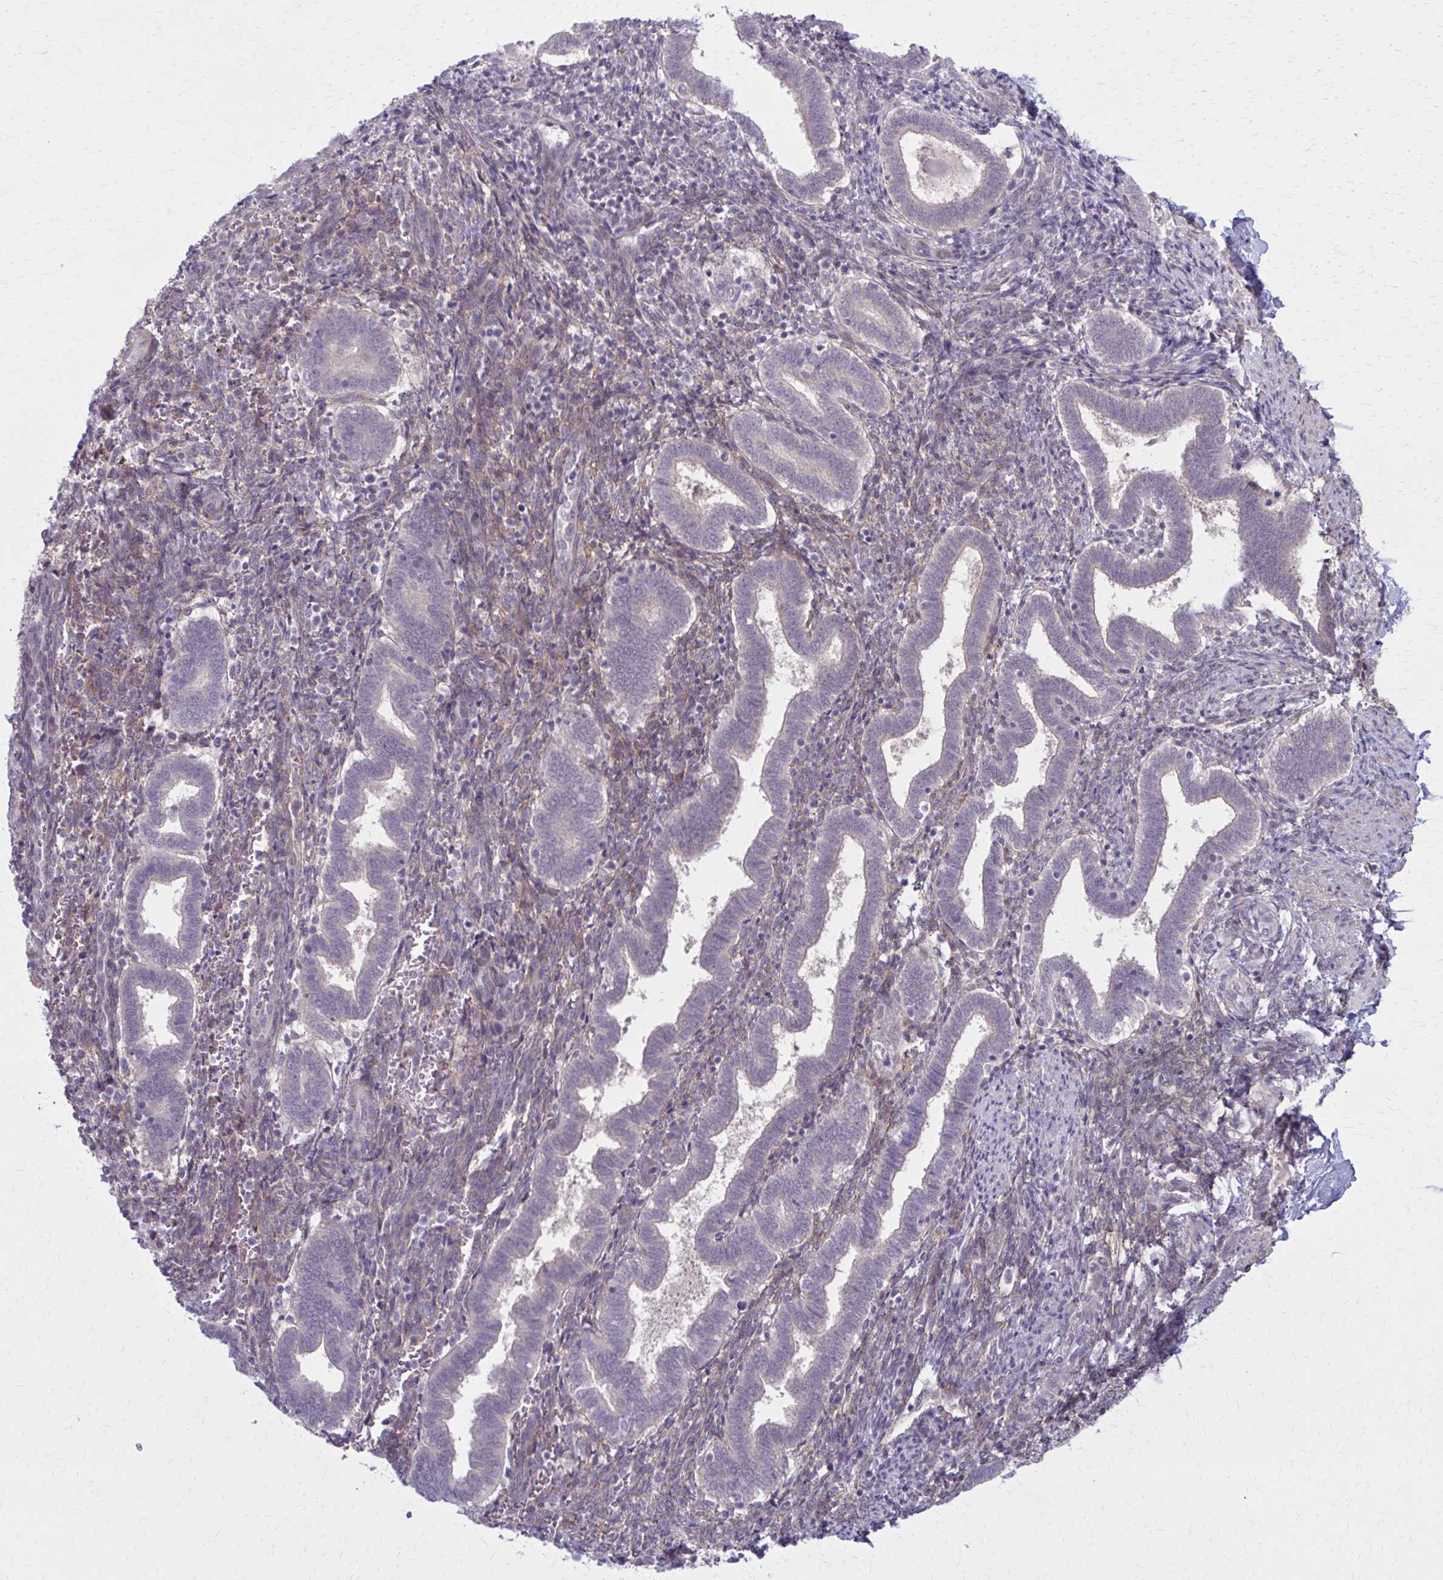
{"staining": {"intensity": "moderate", "quantity": "<25%", "location": "cytoplasmic/membranous"}, "tissue": "endometrium", "cell_type": "Cells in endometrial stroma", "image_type": "normal", "snomed": [{"axis": "morphology", "description": "Normal tissue, NOS"}, {"axis": "topography", "description": "Endometrium"}], "caption": "Approximately <25% of cells in endometrial stroma in normal endometrium exhibit moderate cytoplasmic/membranous protein staining as visualized by brown immunohistochemical staining.", "gene": "NUMBL", "patient": {"sex": "female", "age": 34}}